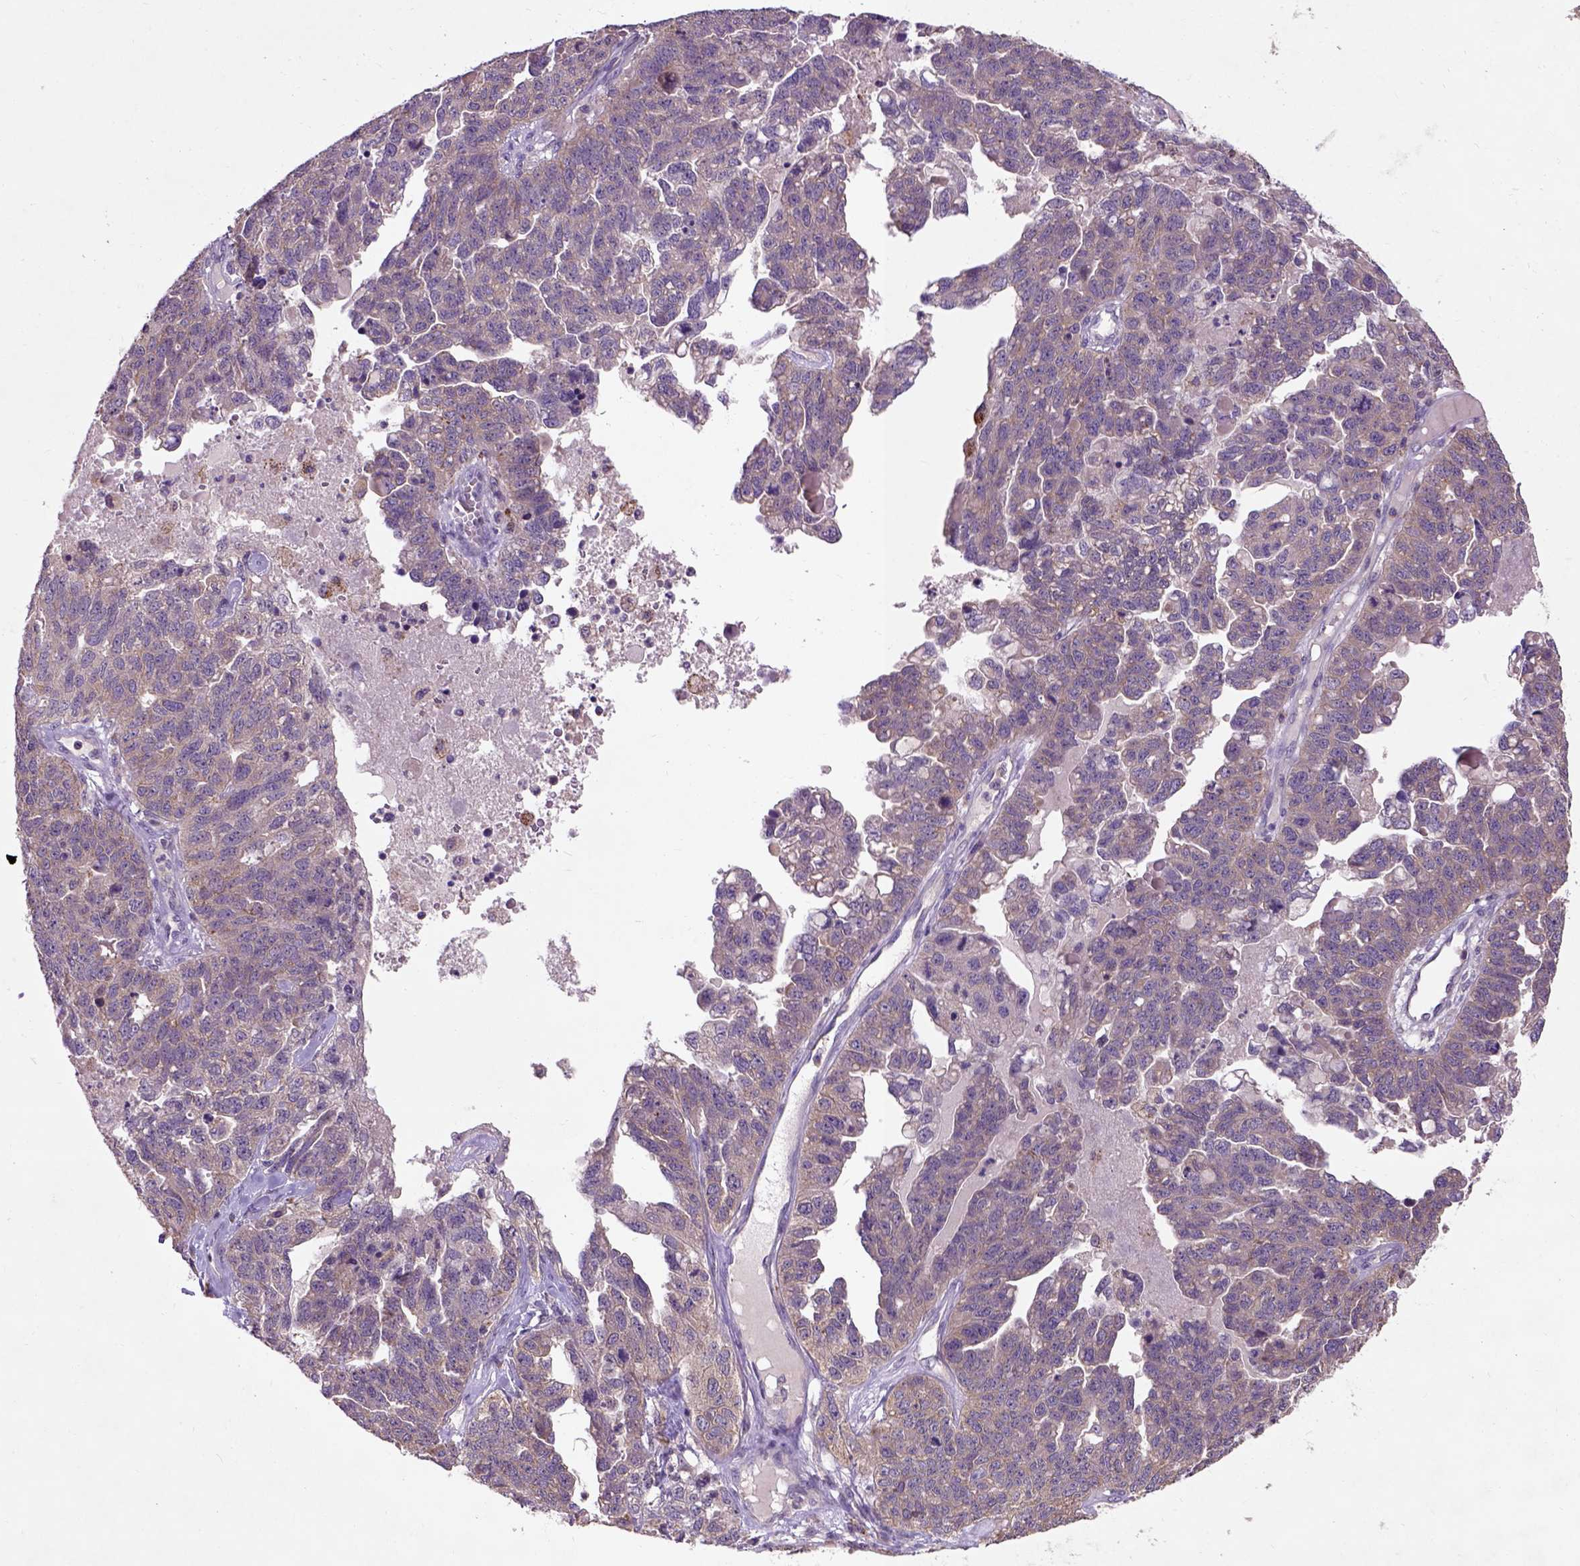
{"staining": {"intensity": "moderate", "quantity": ">75%", "location": "cytoplasmic/membranous"}, "tissue": "ovarian cancer", "cell_type": "Tumor cells", "image_type": "cancer", "snomed": [{"axis": "morphology", "description": "Cystadenocarcinoma, serous, NOS"}, {"axis": "topography", "description": "Ovary"}], "caption": "Serous cystadenocarcinoma (ovarian) stained for a protein displays moderate cytoplasmic/membranous positivity in tumor cells.", "gene": "KBTBD8", "patient": {"sex": "female", "age": 71}}